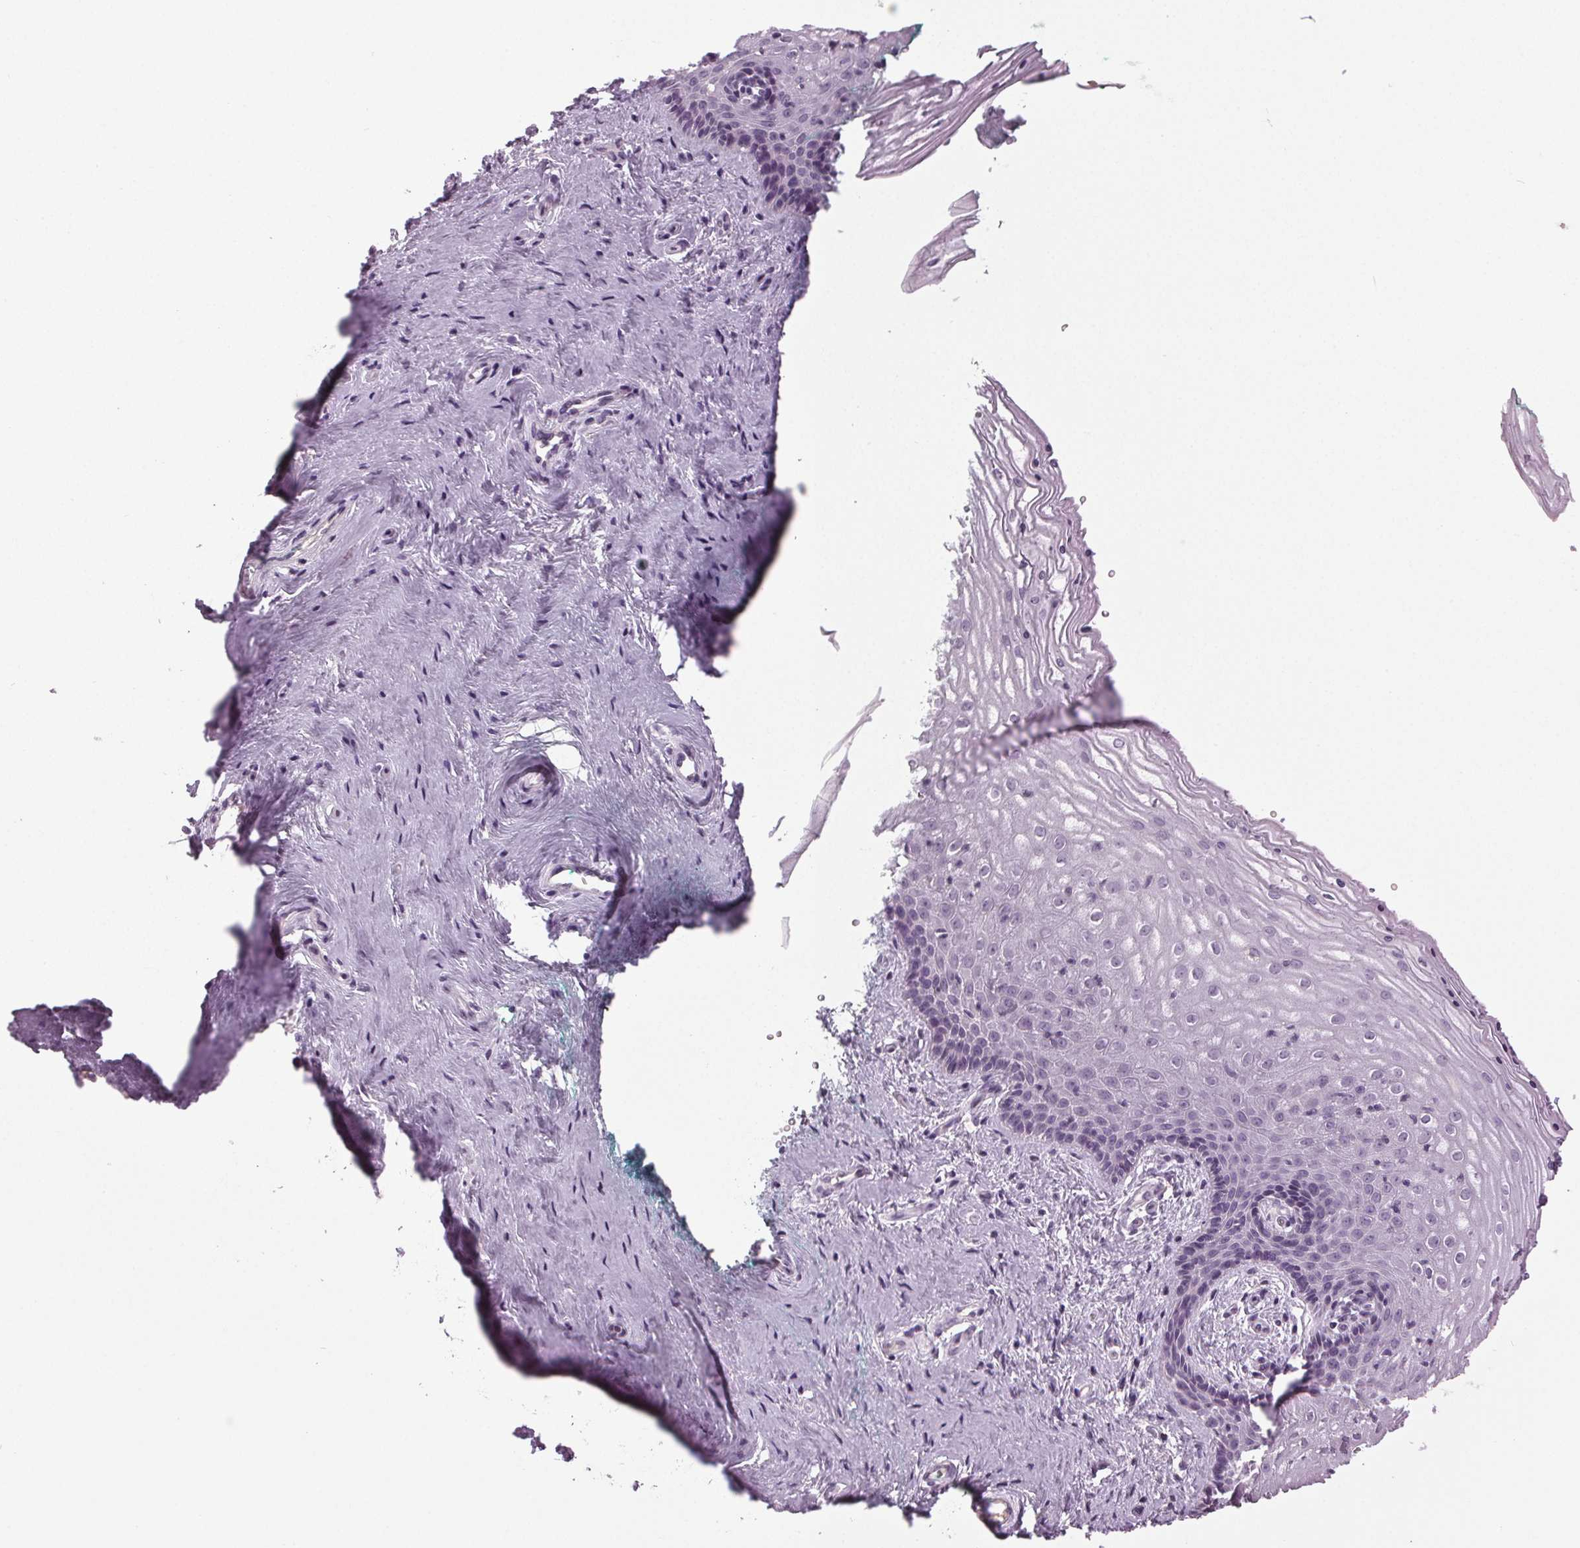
{"staining": {"intensity": "negative", "quantity": "none", "location": "none"}, "tissue": "vagina", "cell_type": "Squamous epithelial cells", "image_type": "normal", "snomed": [{"axis": "morphology", "description": "Normal tissue, NOS"}, {"axis": "topography", "description": "Vagina"}], "caption": "A high-resolution image shows immunohistochemistry staining of benign vagina, which demonstrates no significant positivity in squamous epithelial cells.", "gene": "DNAH12", "patient": {"sex": "female", "age": 45}}